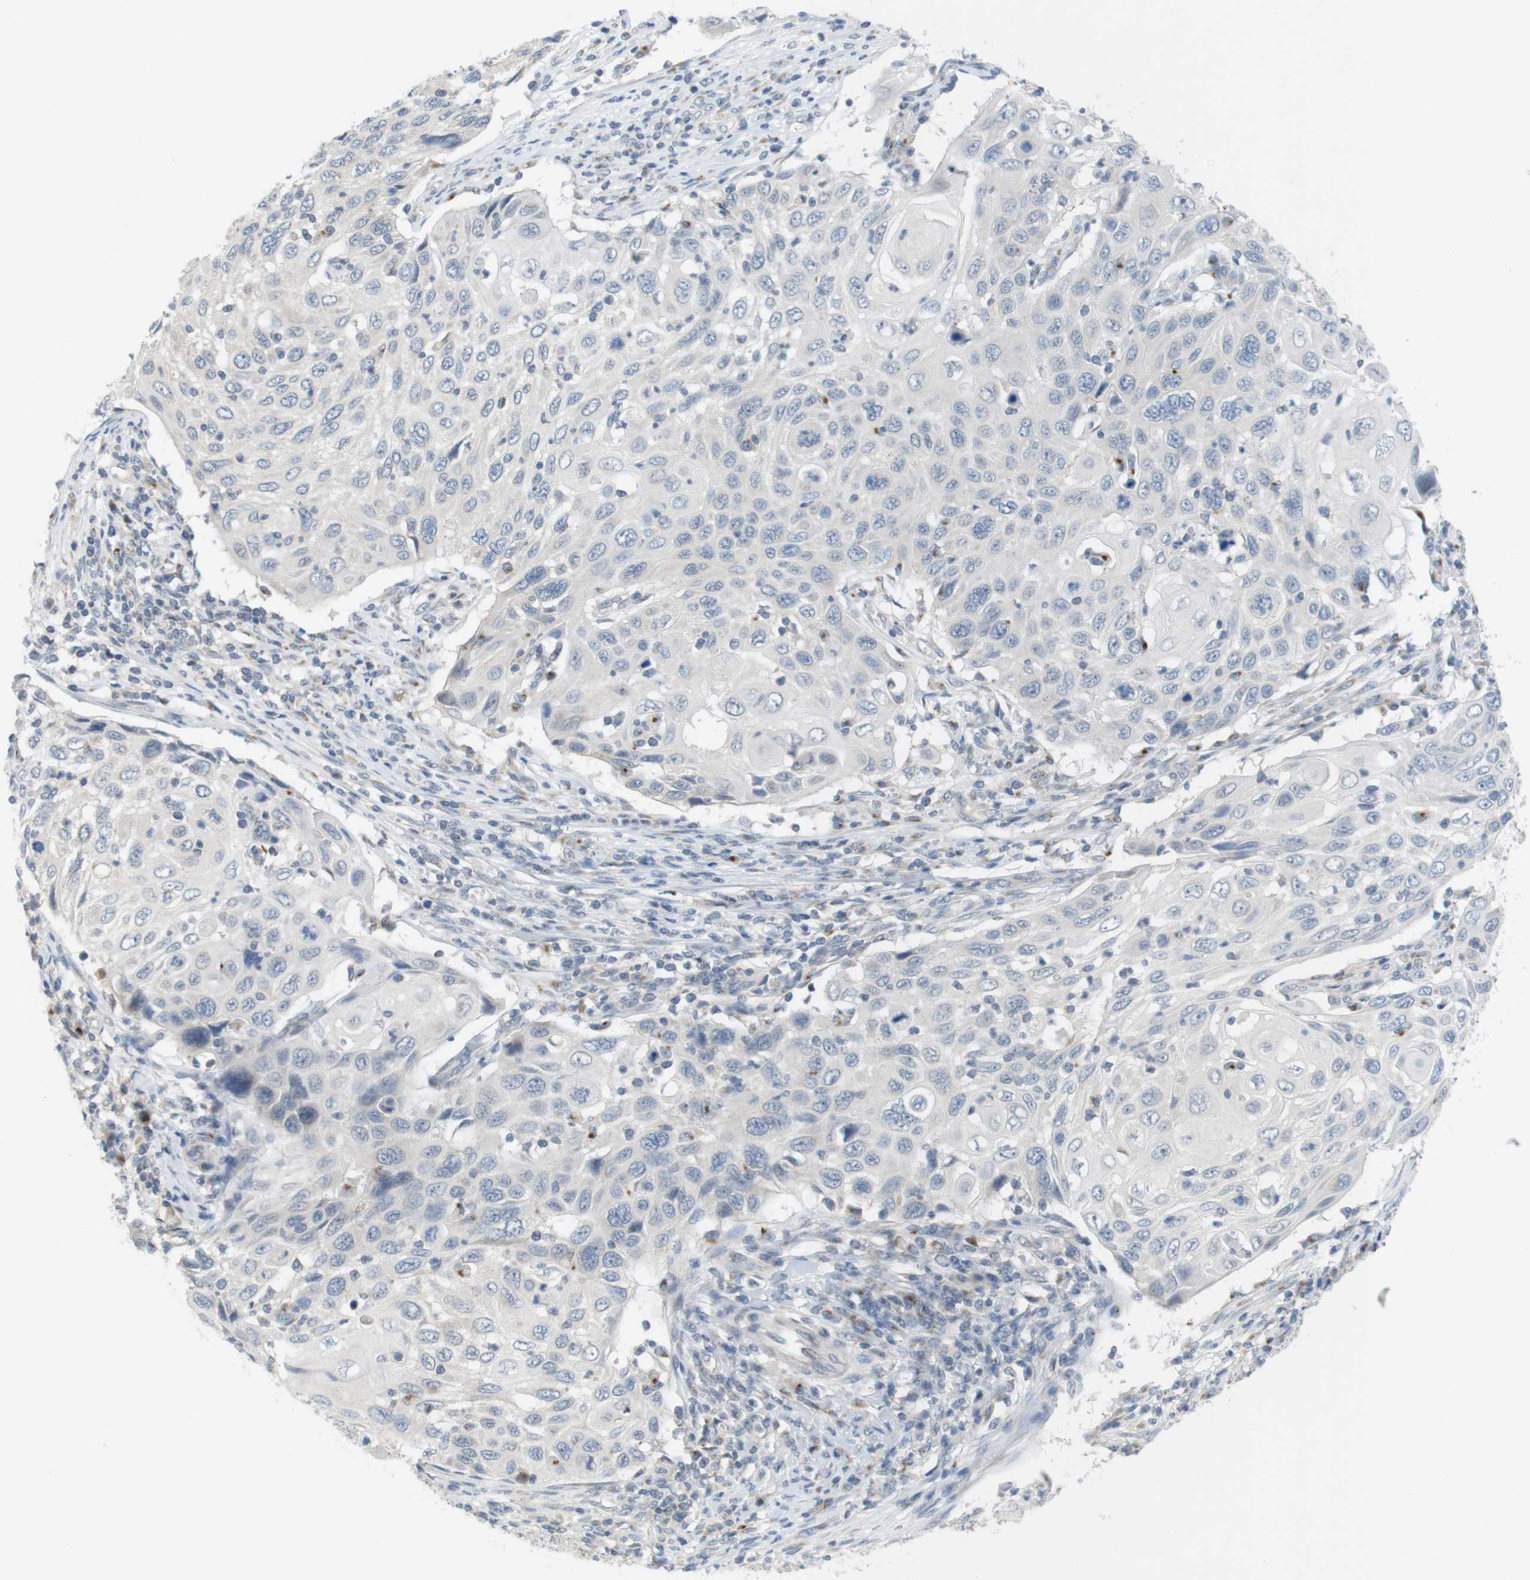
{"staining": {"intensity": "negative", "quantity": "none", "location": "none"}, "tissue": "cervical cancer", "cell_type": "Tumor cells", "image_type": "cancer", "snomed": [{"axis": "morphology", "description": "Squamous cell carcinoma, NOS"}, {"axis": "topography", "description": "Cervix"}], "caption": "This is an IHC micrograph of human cervical squamous cell carcinoma. There is no expression in tumor cells.", "gene": "YIPF3", "patient": {"sex": "female", "age": 70}}